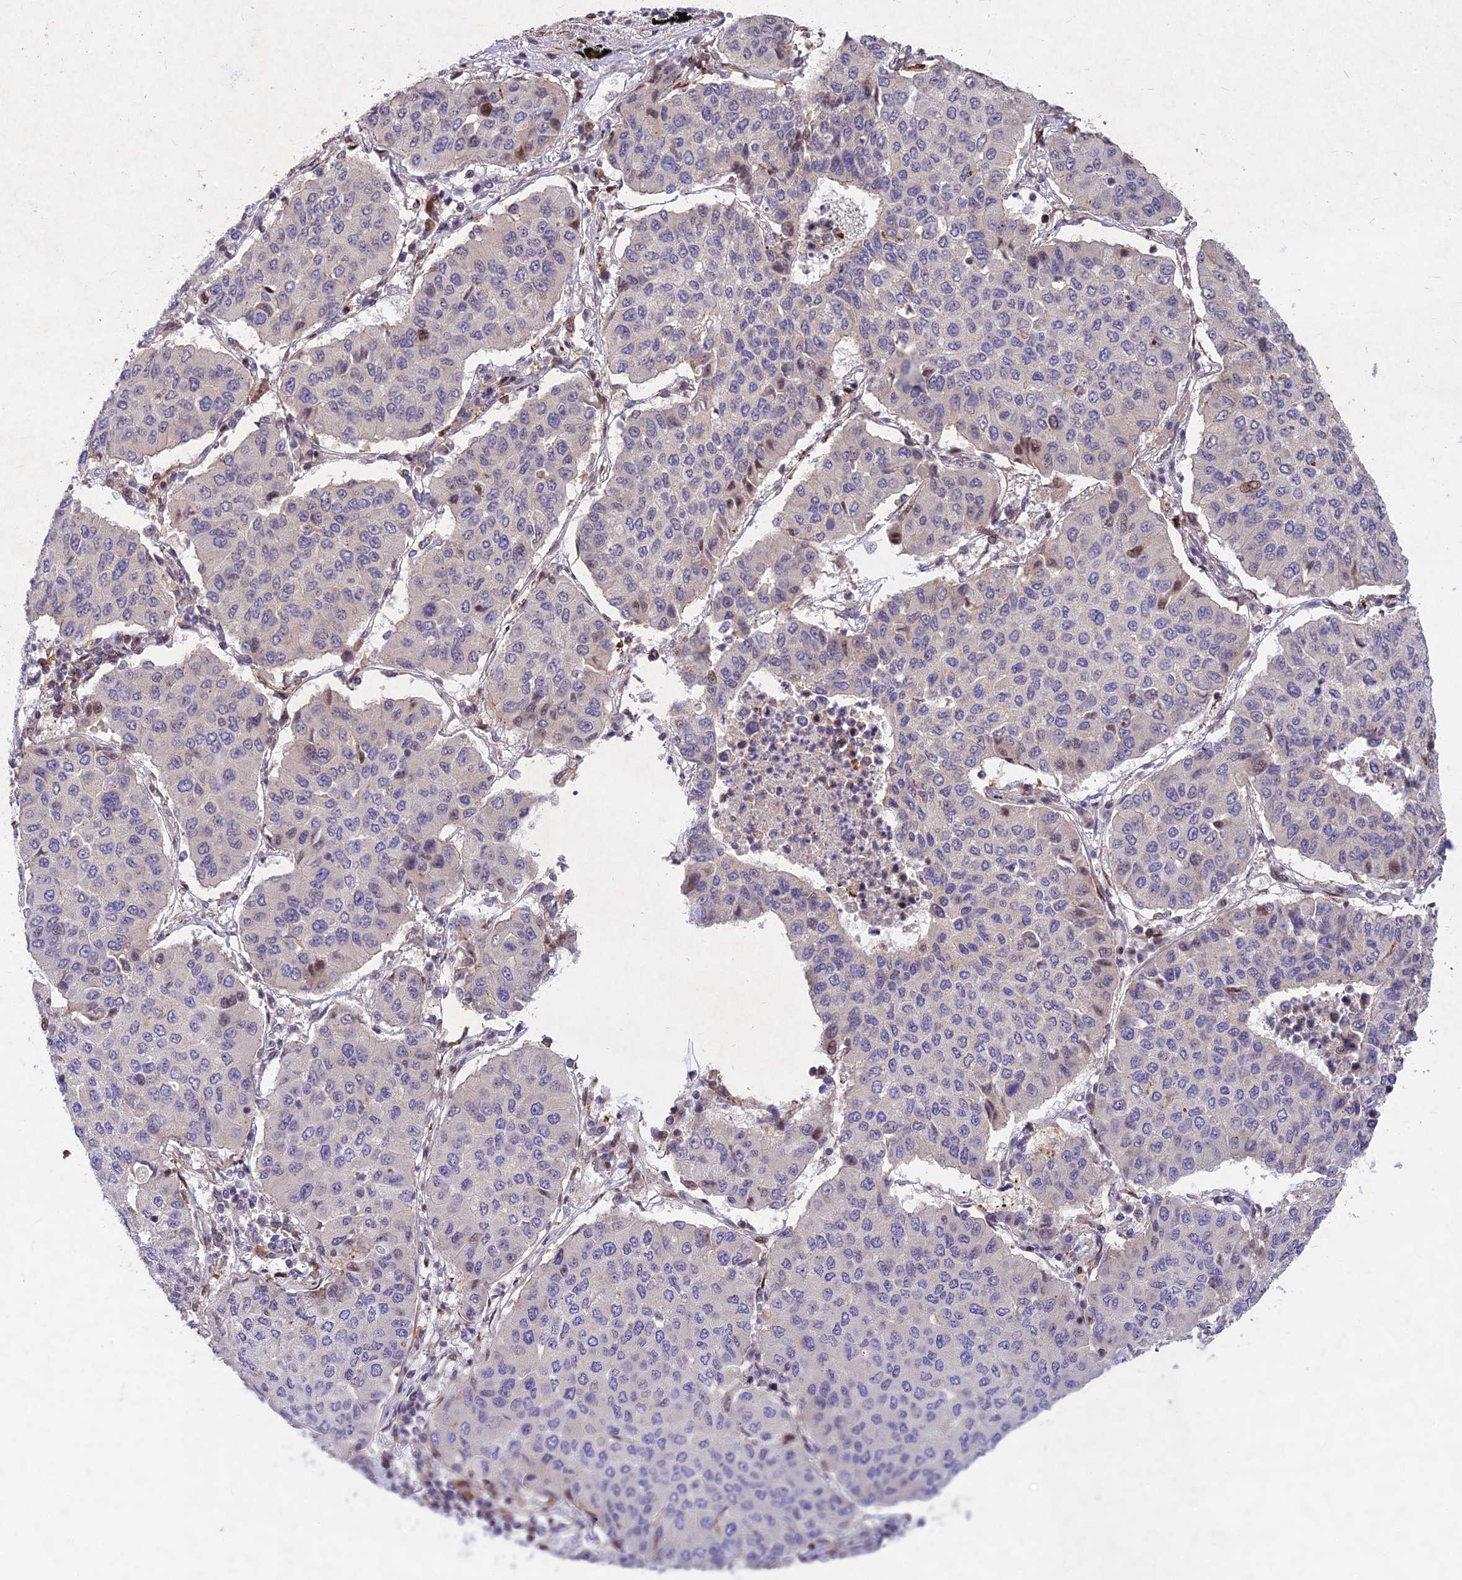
{"staining": {"intensity": "negative", "quantity": "none", "location": "none"}, "tissue": "lung cancer", "cell_type": "Tumor cells", "image_type": "cancer", "snomed": [{"axis": "morphology", "description": "Squamous cell carcinoma, NOS"}, {"axis": "topography", "description": "Lung"}], "caption": "Micrograph shows no significant protein positivity in tumor cells of lung squamous cell carcinoma.", "gene": "RELCH", "patient": {"sex": "male", "age": 74}}